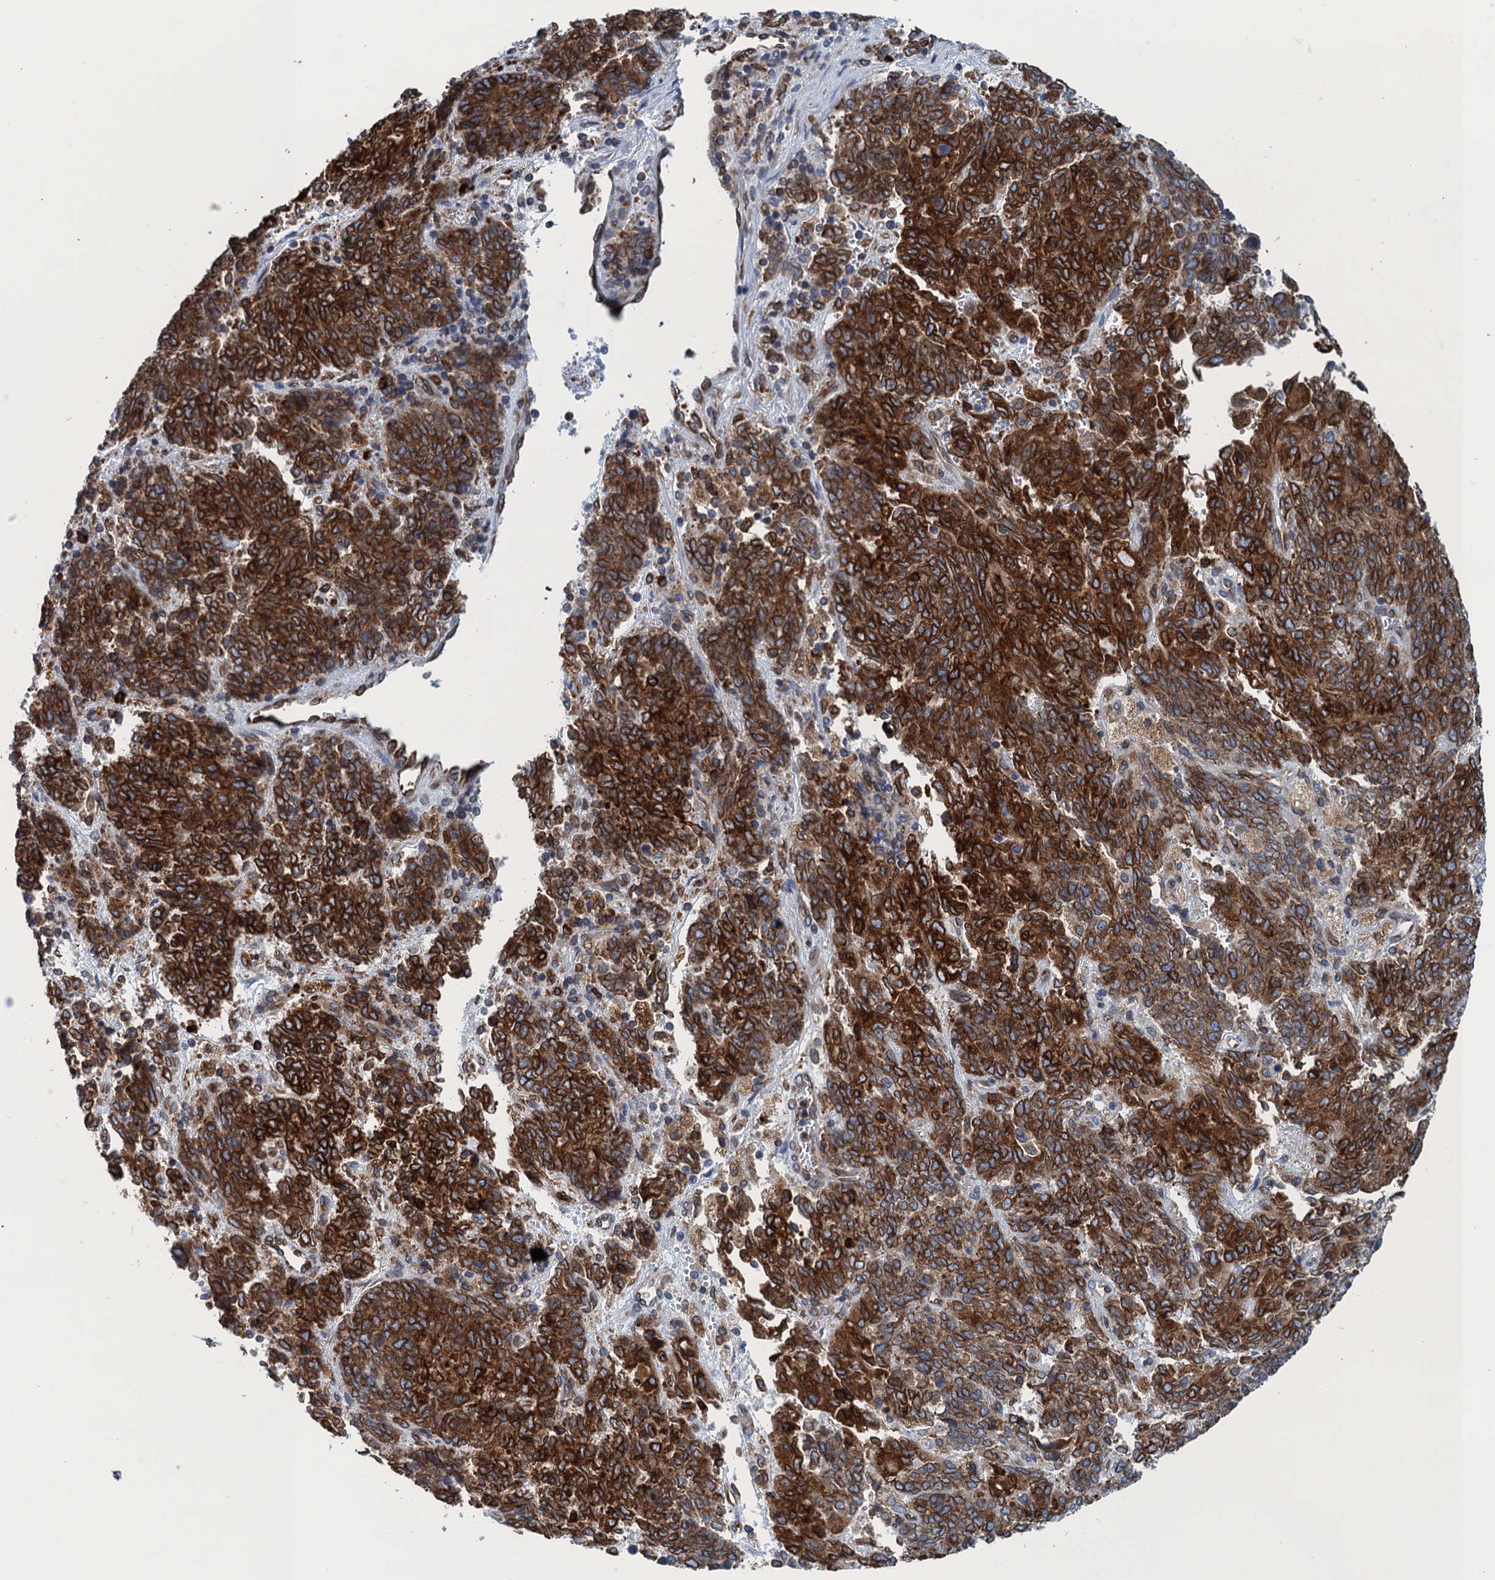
{"staining": {"intensity": "strong", "quantity": ">75%", "location": "cytoplasmic/membranous"}, "tissue": "endometrial cancer", "cell_type": "Tumor cells", "image_type": "cancer", "snomed": [{"axis": "morphology", "description": "Adenocarcinoma, NOS"}, {"axis": "topography", "description": "Endometrium"}], "caption": "Protein analysis of endometrial cancer (adenocarcinoma) tissue reveals strong cytoplasmic/membranous positivity in approximately >75% of tumor cells.", "gene": "TMEM205", "patient": {"sex": "female", "age": 80}}